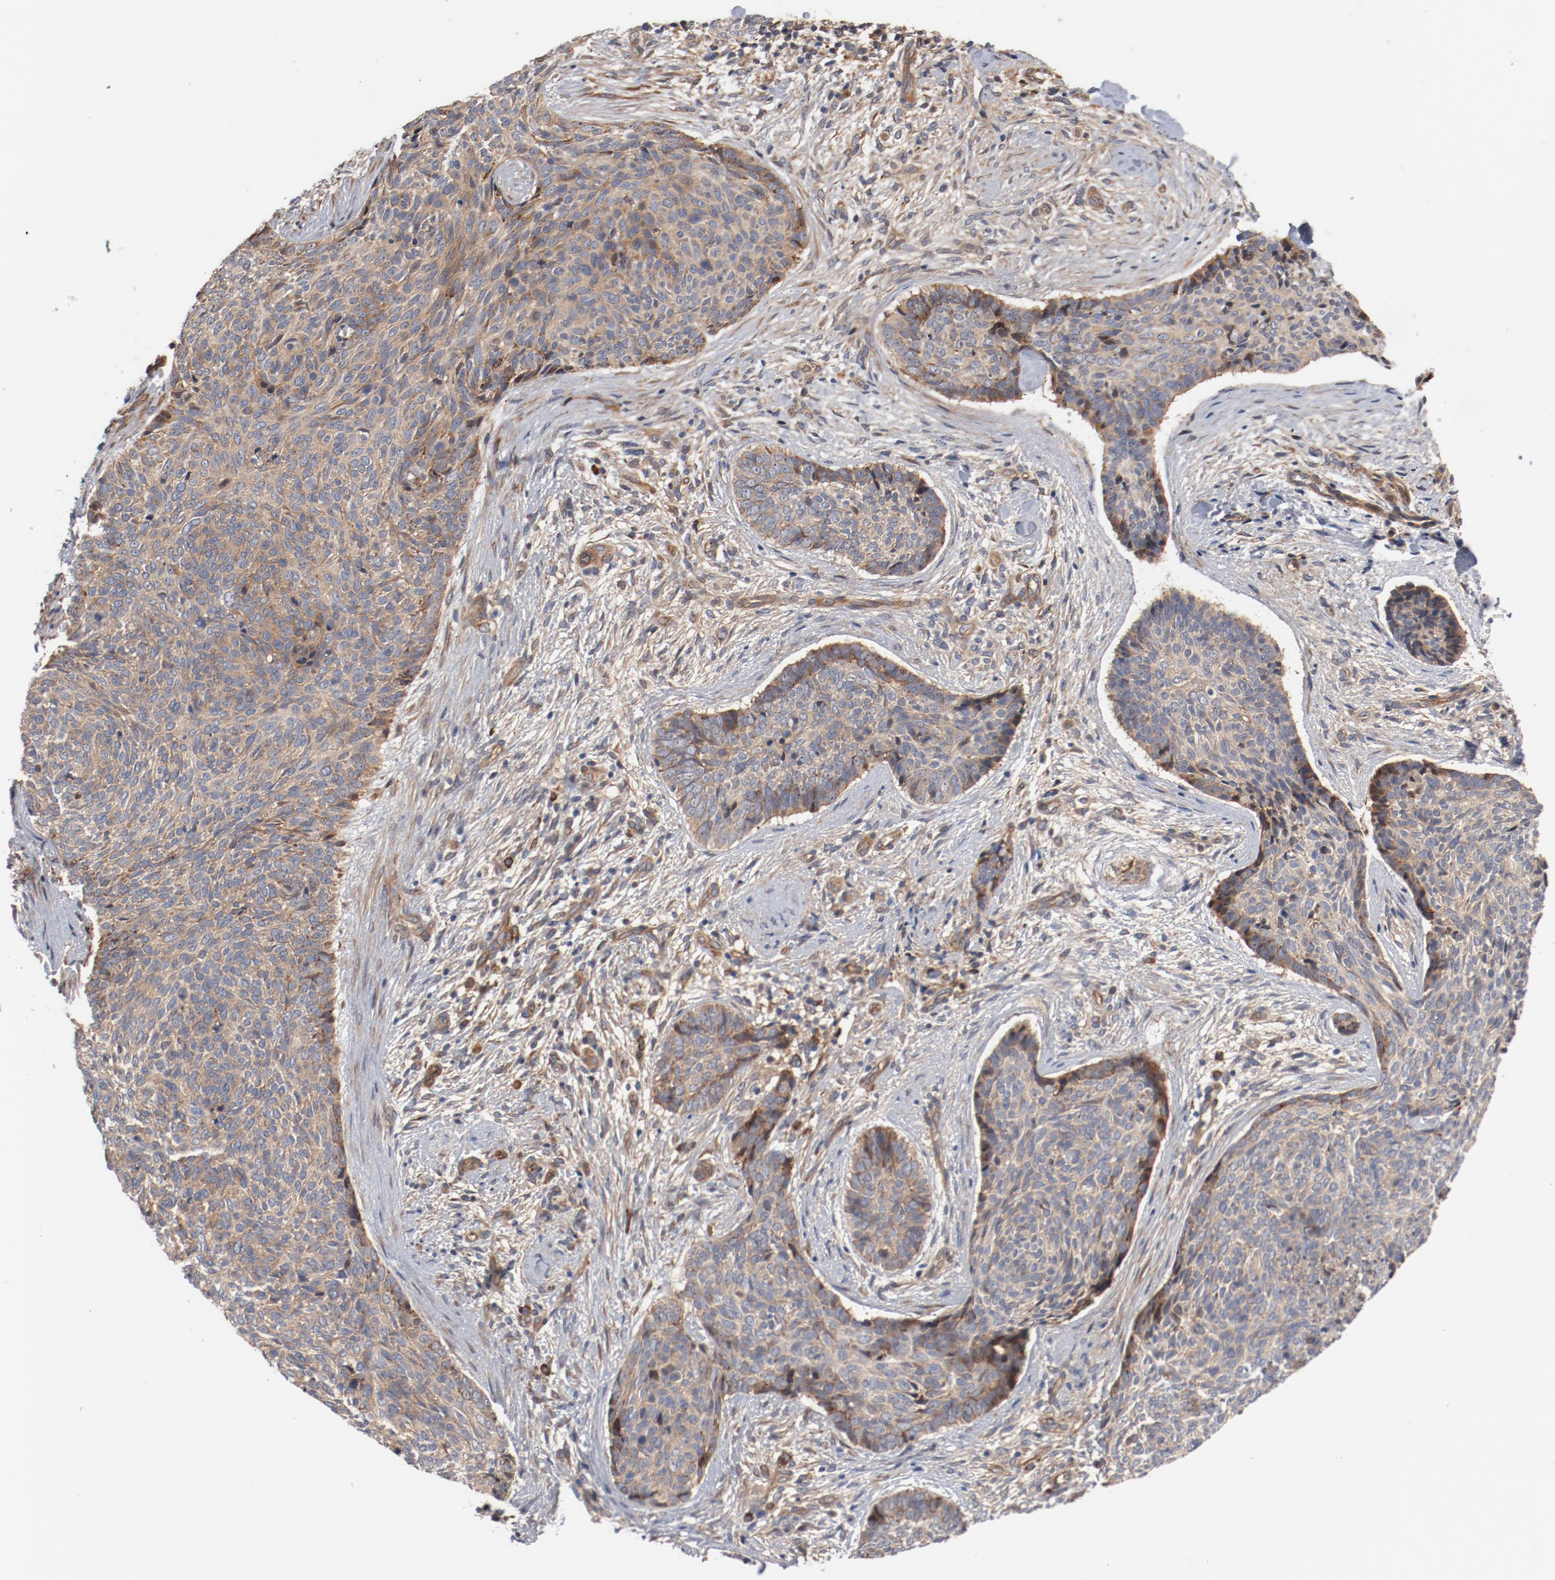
{"staining": {"intensity": "moderate", "quantity": ">75%", "location": "cytoplasmic/membranous"}, "tissue": "skin cancer", "cell_type": "Tumor cells", "image_type": "cancer", "snomed": [{"axis": "morphology", "description": "Normal tissue, NOS"}, {"axis": "morphology", "description": "Basal cell carcinoma"}, {"axis": "topography", "description": "Skin"}], "caption": "Tumor cells display moderate cytoplasmic/membranous expression in about >75% of cells in skin basal cell carcinoma.", "gene": "PITPNM2", "patient": {"sex": "female", "age": 57}}